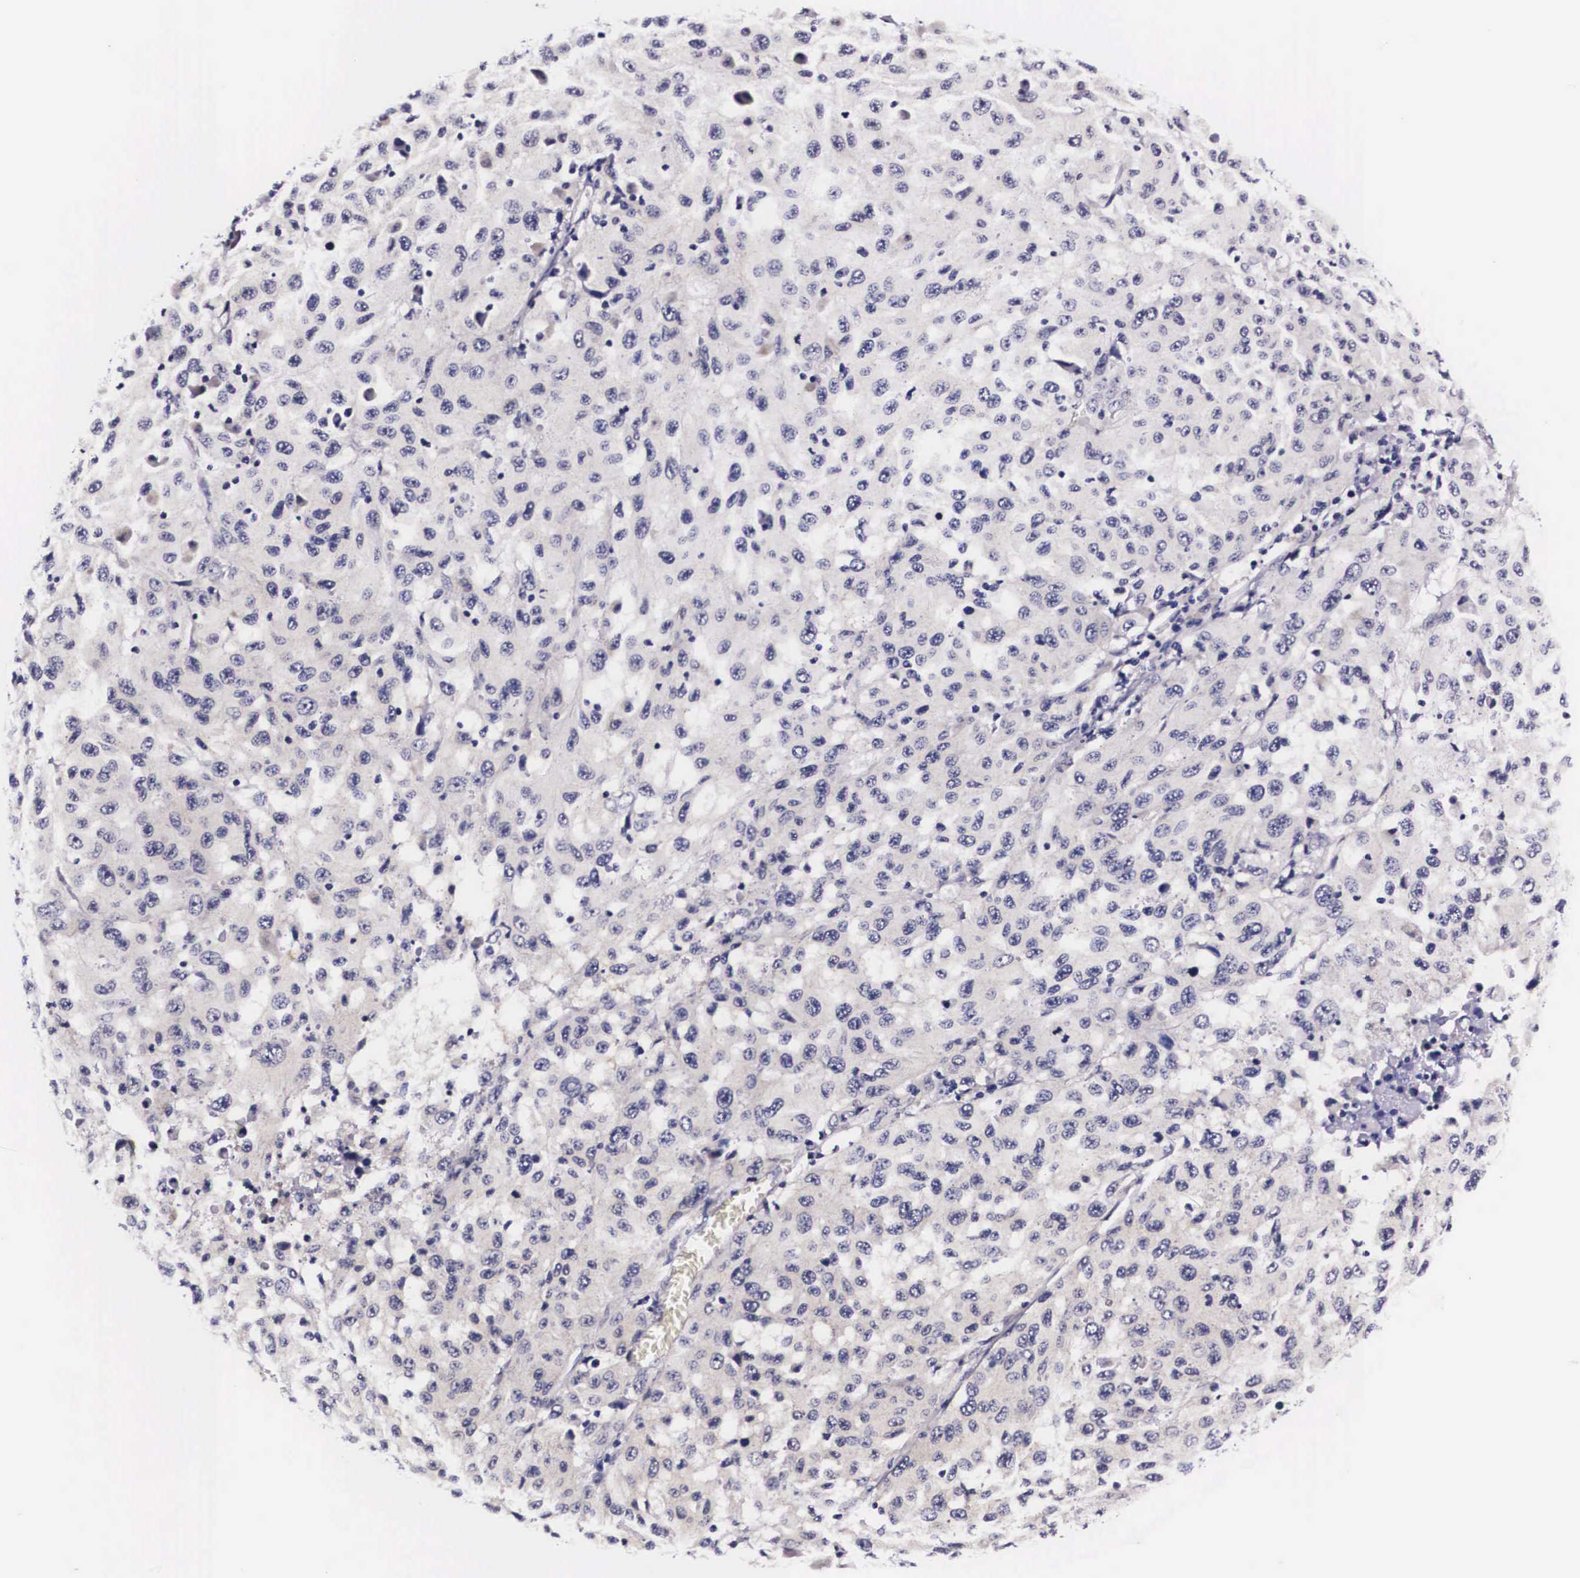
{"staining": {"intensity": "negative", "quantity": "none", "location": "none"}, "tissue": "melanoma", "cell_type": "Tumor cells", "image_type": "cancer", "snomed": [{"axis": "morphology", "description": "Malignant melanoma, NOS"}, {"axis": "topography", "description": "Skin"}], "caption": "Immunohistochemistry of human malignant melanoma reveals no expression in tumor cells.", "gene": "PHETA2", "patient": {"sex": "female", "age": 77}}